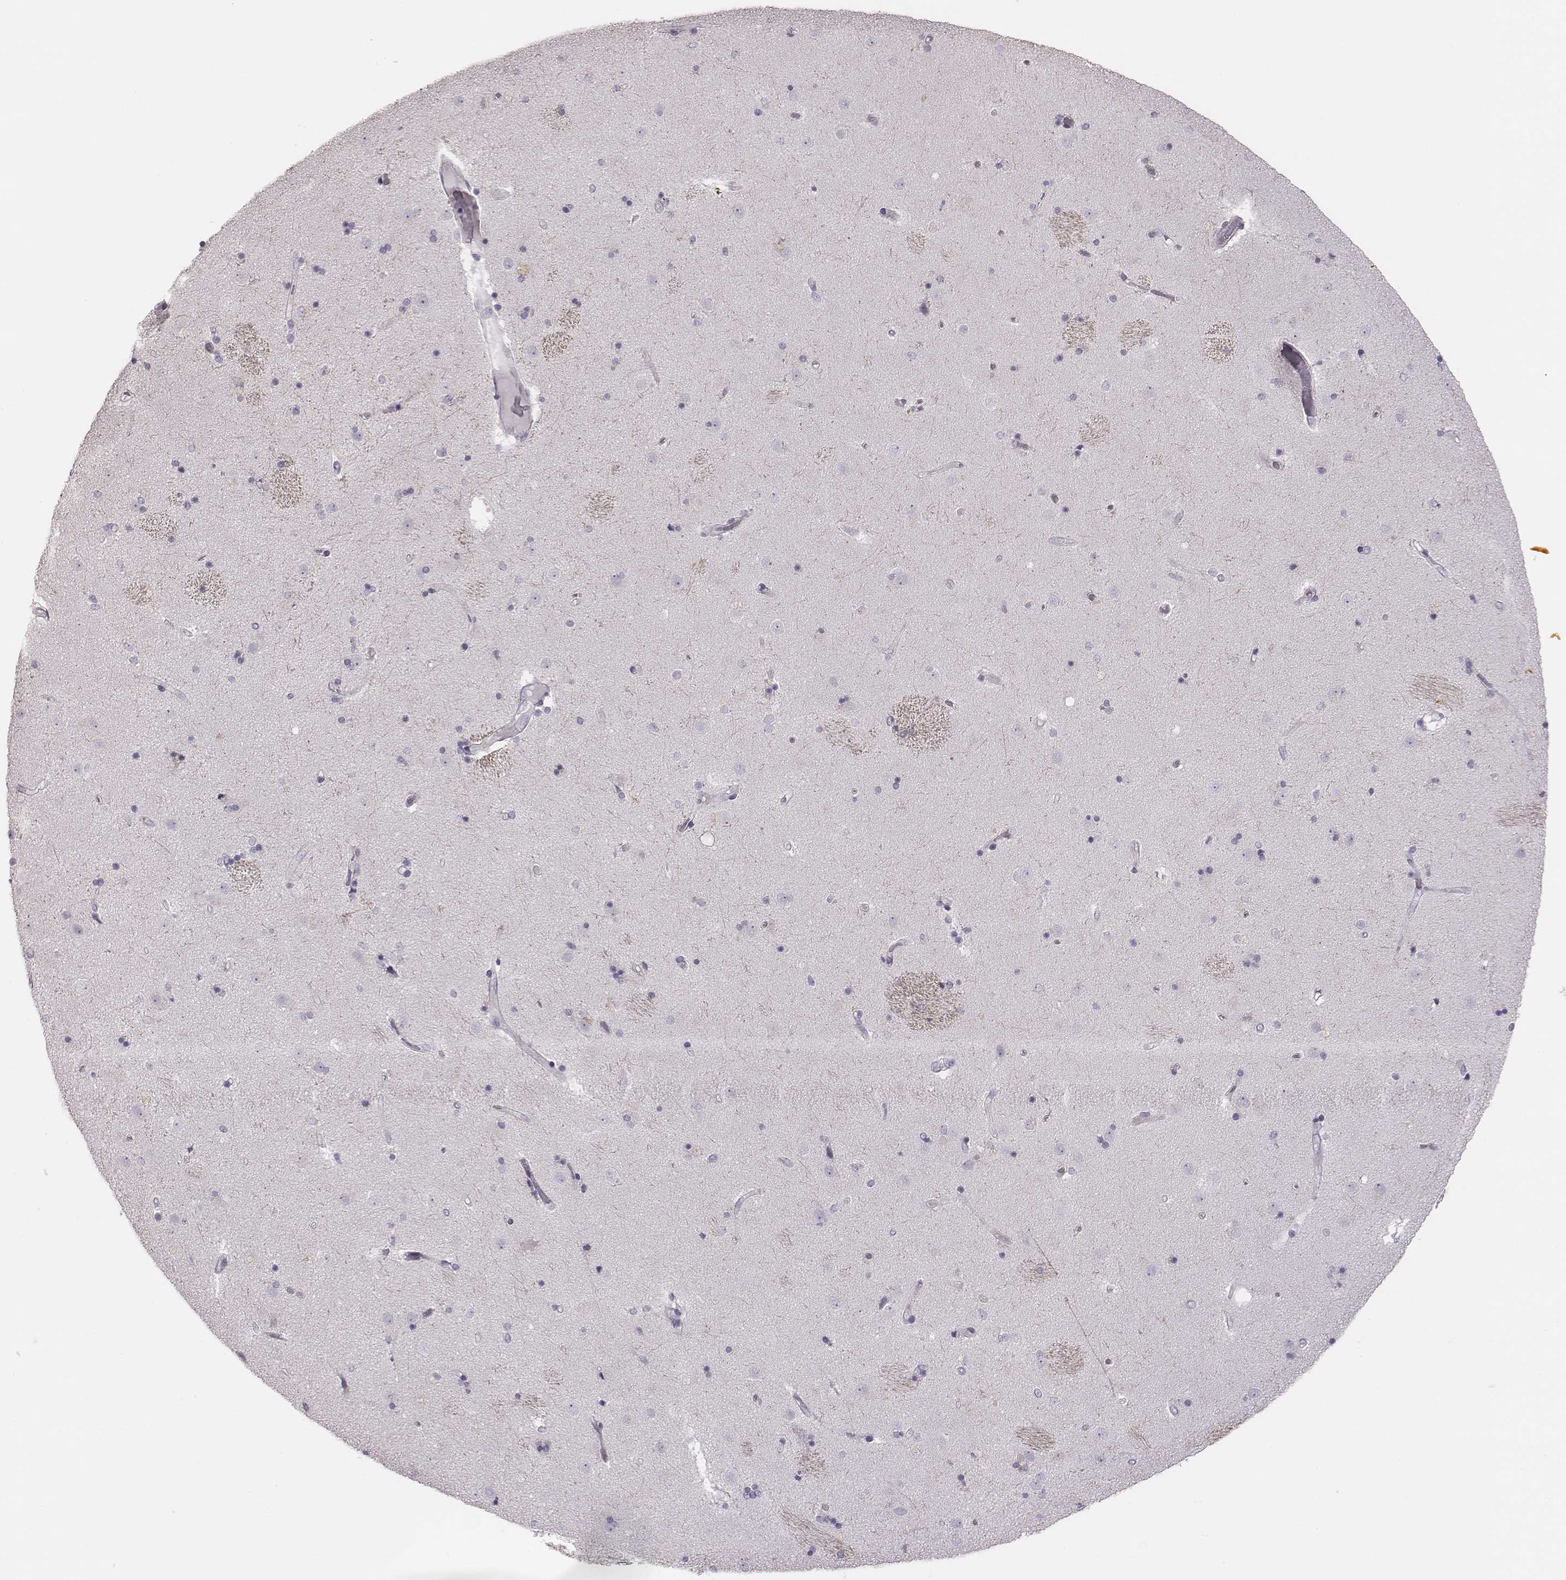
{"staining": {"intensity": "negative", "quantity": "none", "location": "none"}, "tissue": "caudate", "cell_type": "Glial cells", "image_type": "normal", "snomed": [{"axis": "morphology", "description": "Normal tissue, NOS"}, {"axis": "topography", "description": "Lateral ventricle wall"}], "caption": "Benign caudate was stained to show a protein in brown. There is no significant positivity in glial cells.", "gene": "PBK", "patient": {"sex": "female", "age": 71}}